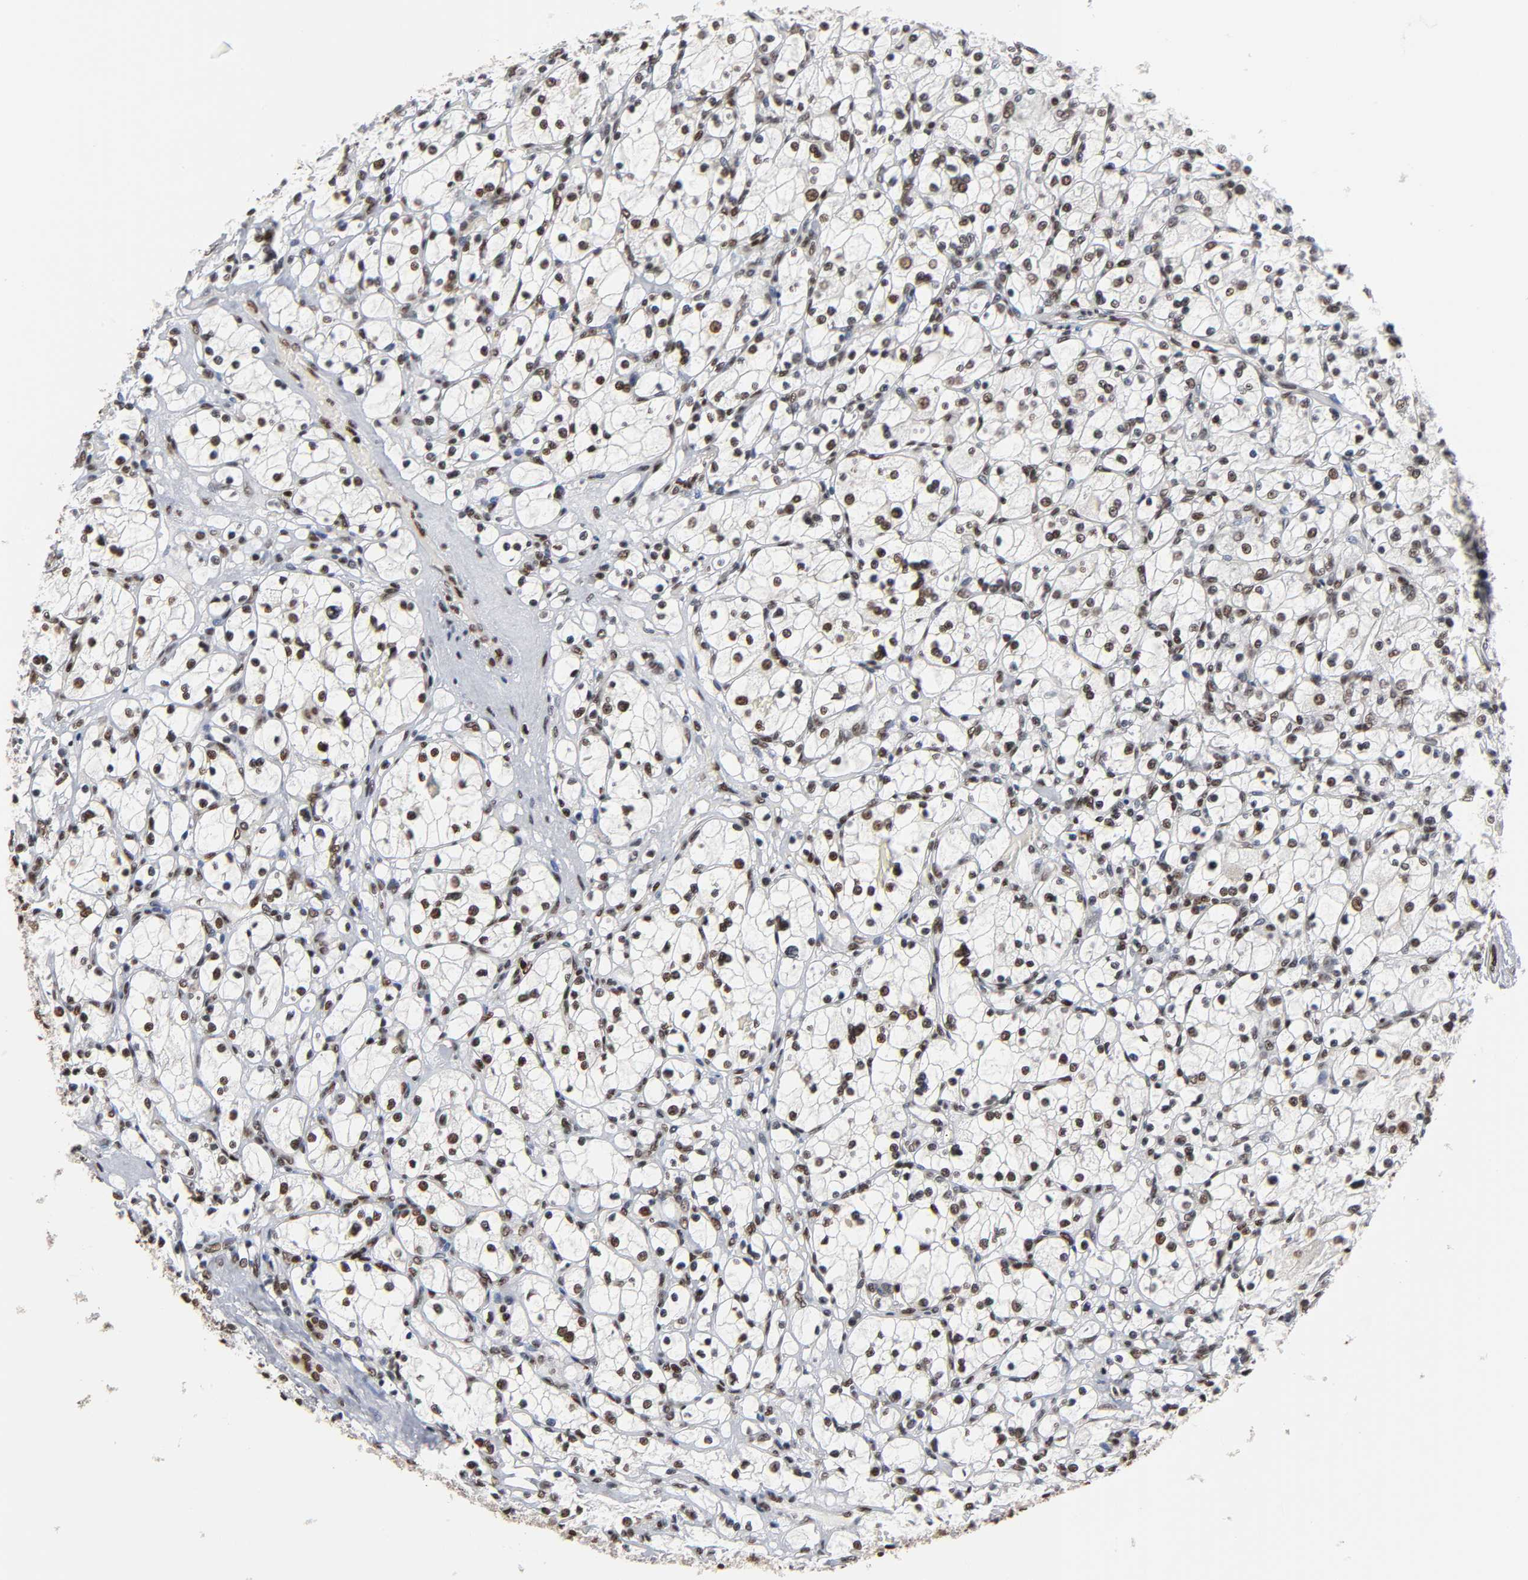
{"staining": {"intensity": "strong", "quantity": ">75%", "location": "nuclear"}, "tissue": "renal cancer", "cell_type": "Tumor cells", "image_type": "cancer", "snomed": [{"axis": "morphology", "description": "Adenocarcinoma, NOS"}, {"axis": "topography", "description": "Kidney"}], "caption": "DAB (3,3'-diaminobenzidine) immunohistochemical staining of human renal adenocarcinoma displays strong nuclear protein staining in about >75% of tumor cells.", "gene": "ILKAP", "patient": {"sex": "female", "age": 83}}